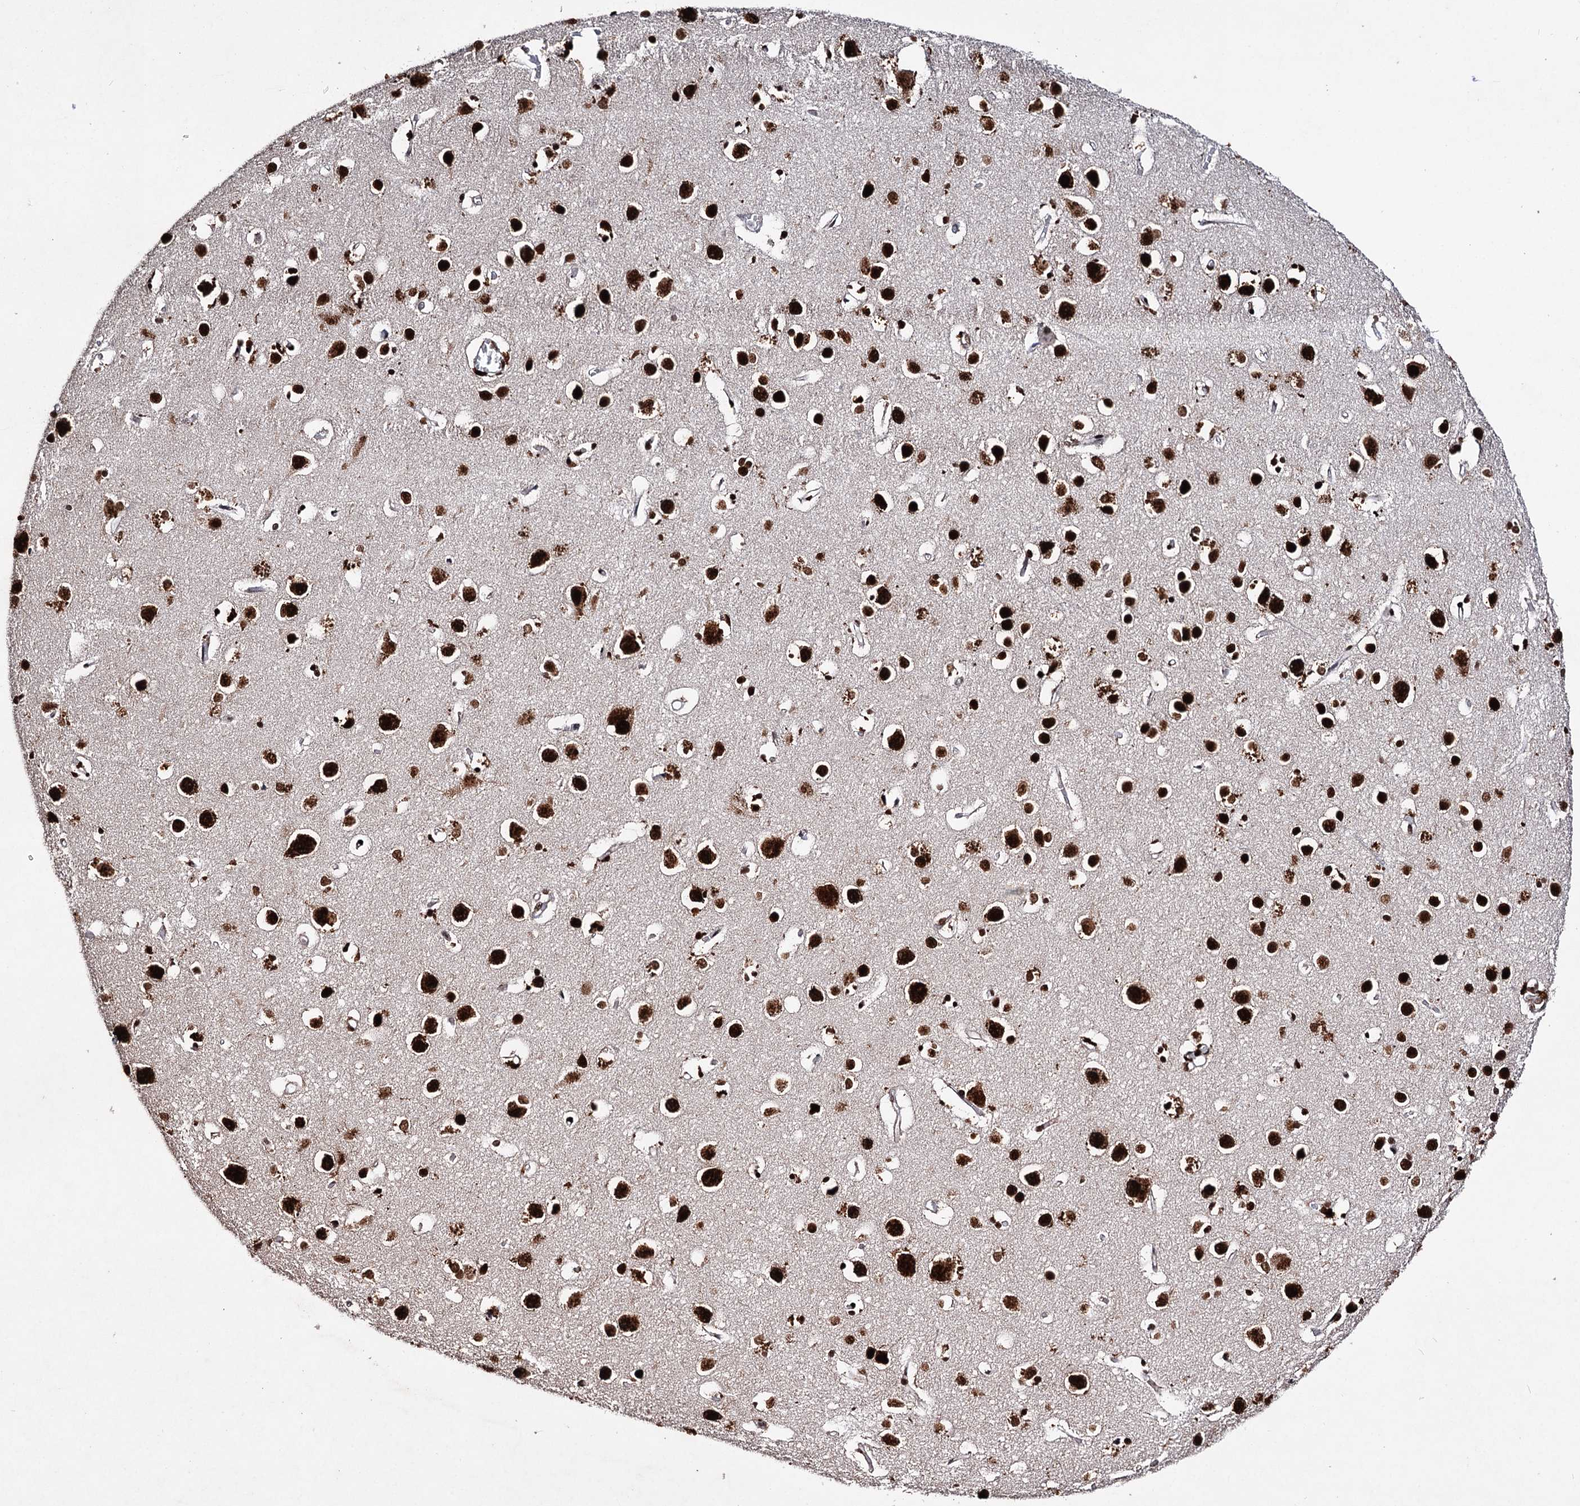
{"staining": {"intensity": "strong", "quantity": "<25%", "location": "cytoplasmic/membranous,nuclear"}, "tissue": "cerebral cortex", "cell_type": "Endothelial cells", "image_type": "normal", "snomed": [{"axis": "morphology", "description": "Normal tissue, NOS"}, {"axis": "topography", "description": "Cerebral cortex"}], "caption": "Immunohistochemical staining of unremarkable cerebral cortex reveals strong cytoplasmic/membranous,nuclear protein expression in about <25% of endothelial cells. (DAB (3,3'-diaminobenzidine) IHC with brightfield microscopy, high magnification).", "gene": "MATR3", "patient": {"sex": "female", "age": 64}}